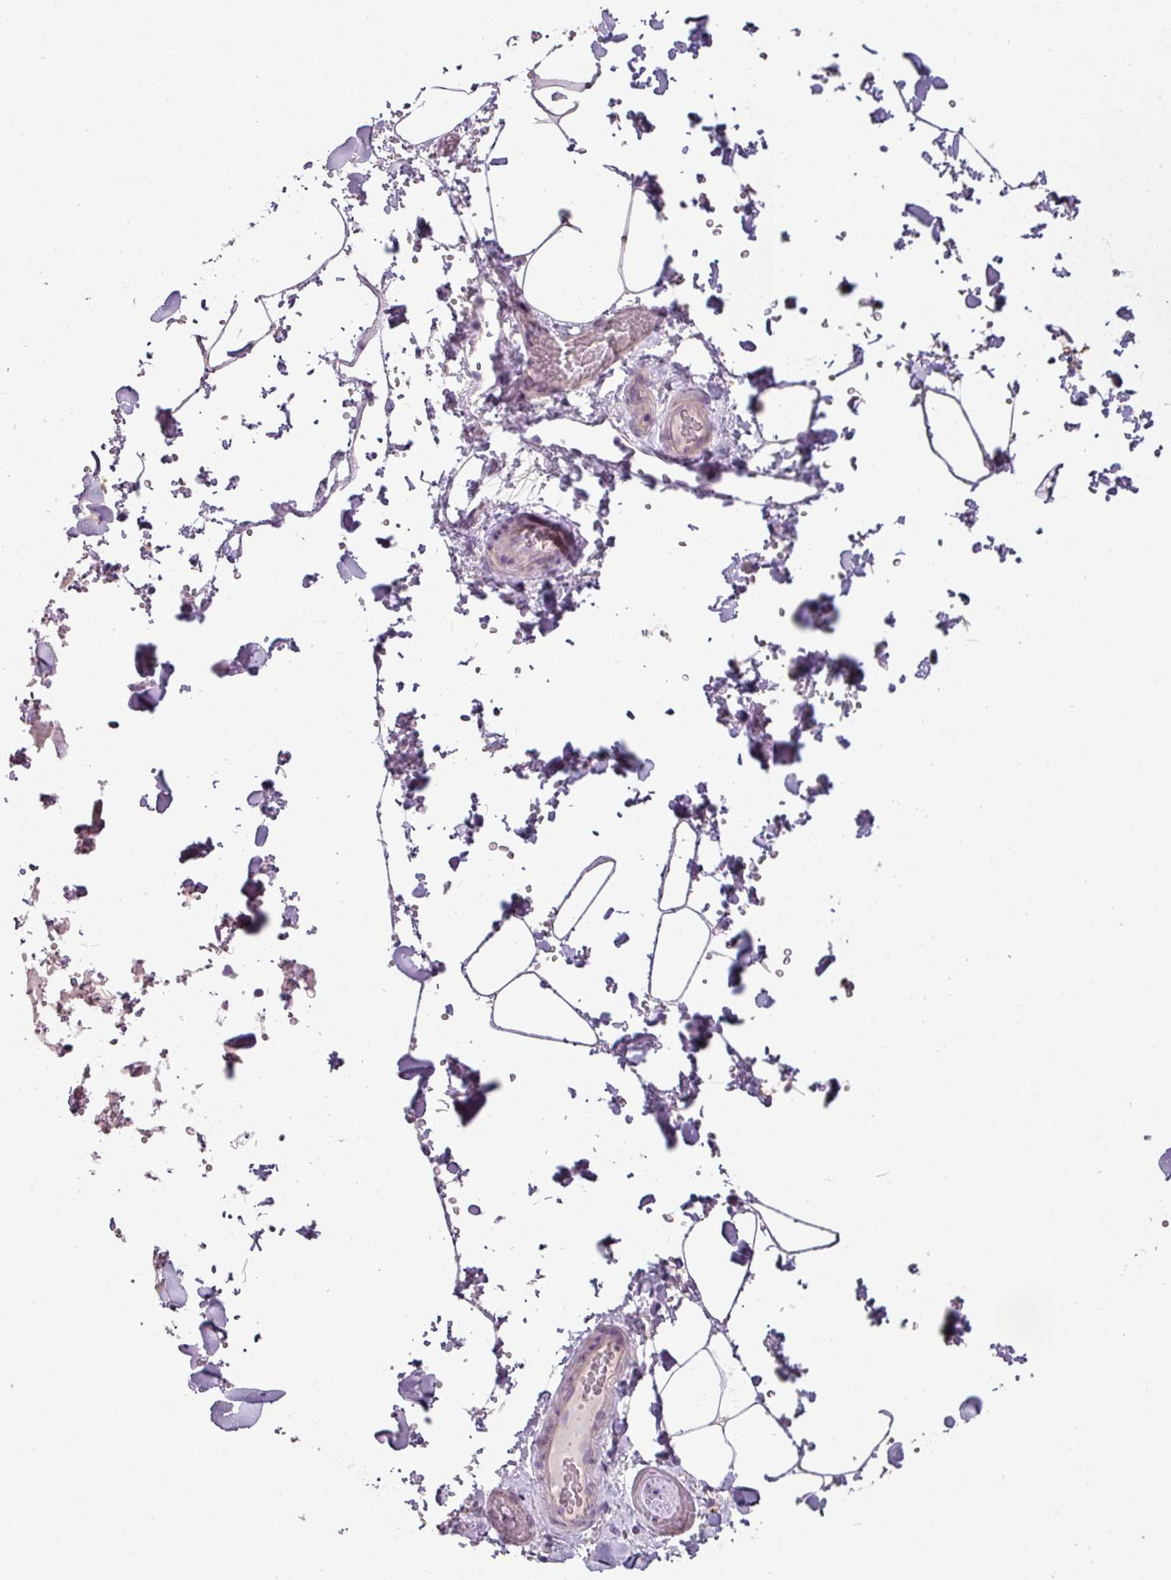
{"staining": {"intensity": "negative", "quantity": "none", "location": "none"}, "tissue": "adipose tissue", "cell_type": "Adipocytes", "image_type": "normal", "snomed": [{"axis": "morphology", "description": "Normal tissue, NOS"}, {"axis": "topography", "description": "Rectum"}, {"axis": "topography", "description": "Peripheral nerve tissue"}], "caption": "Immunohistochemistry photomicrograph of benign adipose tissue: human adipose tissue stained with DAB demonstrates no significant protein positivity in adipocytes.", "gene": "TOR1AIP2", "patient": {"sex": "female", "age": 69}}